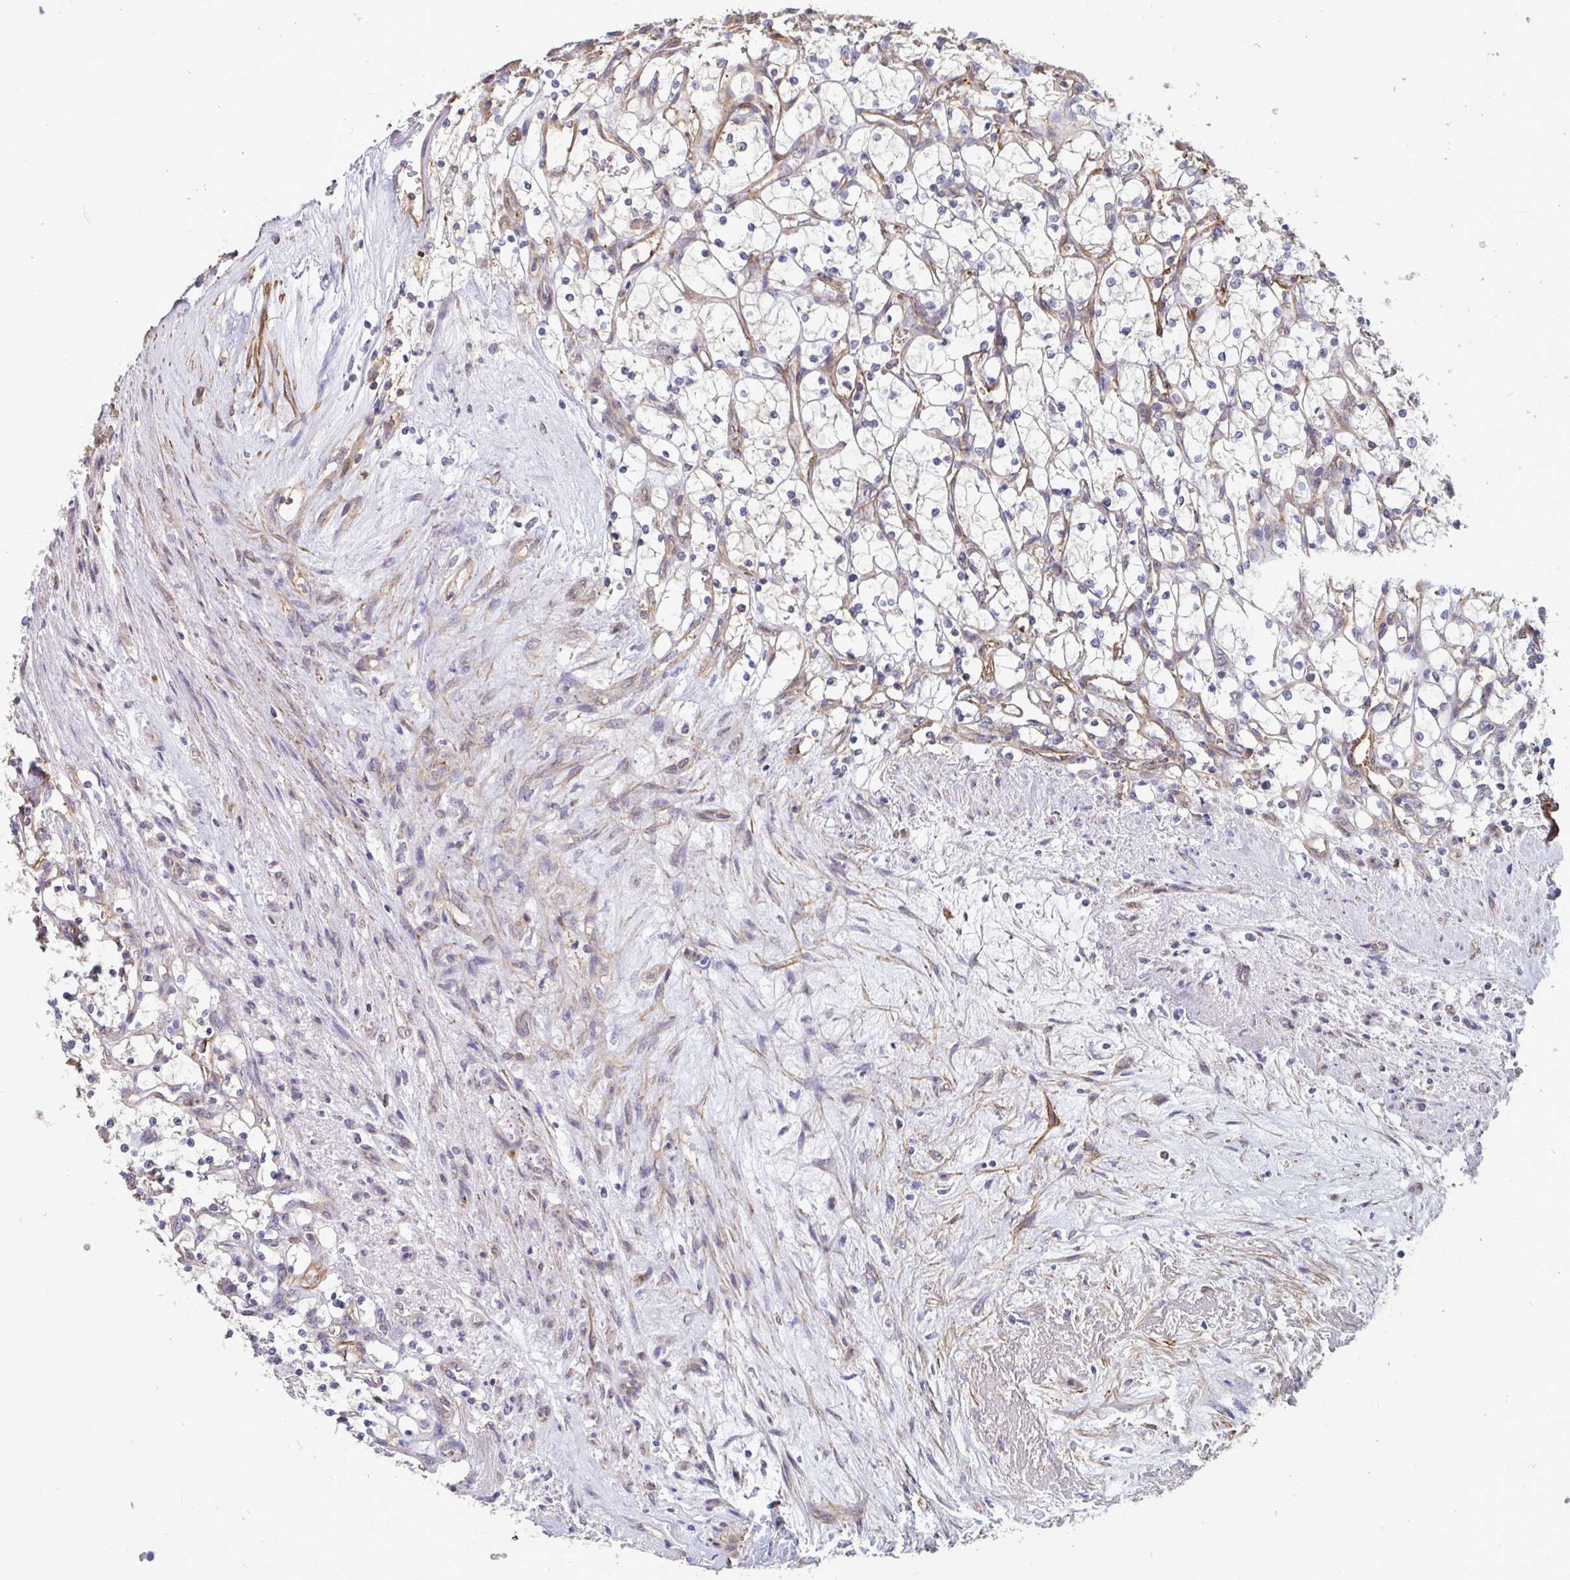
{"staining": {"intensity": "negative", "quantity": "none", "location": "none"}, "tissue": "renal cancer", "cell_type": "Tumor cells", "image_type": "cancer", "snomed": [{"axis": "morphology", "description": "Adenocarcinoma, NOS"}, {"axis": "topography", "description": "Kidney"}], "caption": "This is a image of IHC staining of adenocarcinoma (renal), which shows no expression in tumor cells. (DAB immunohistochemistry, high magnification).", "gene": "ISCU", "patient": {"sex": "female", "age": 69}}